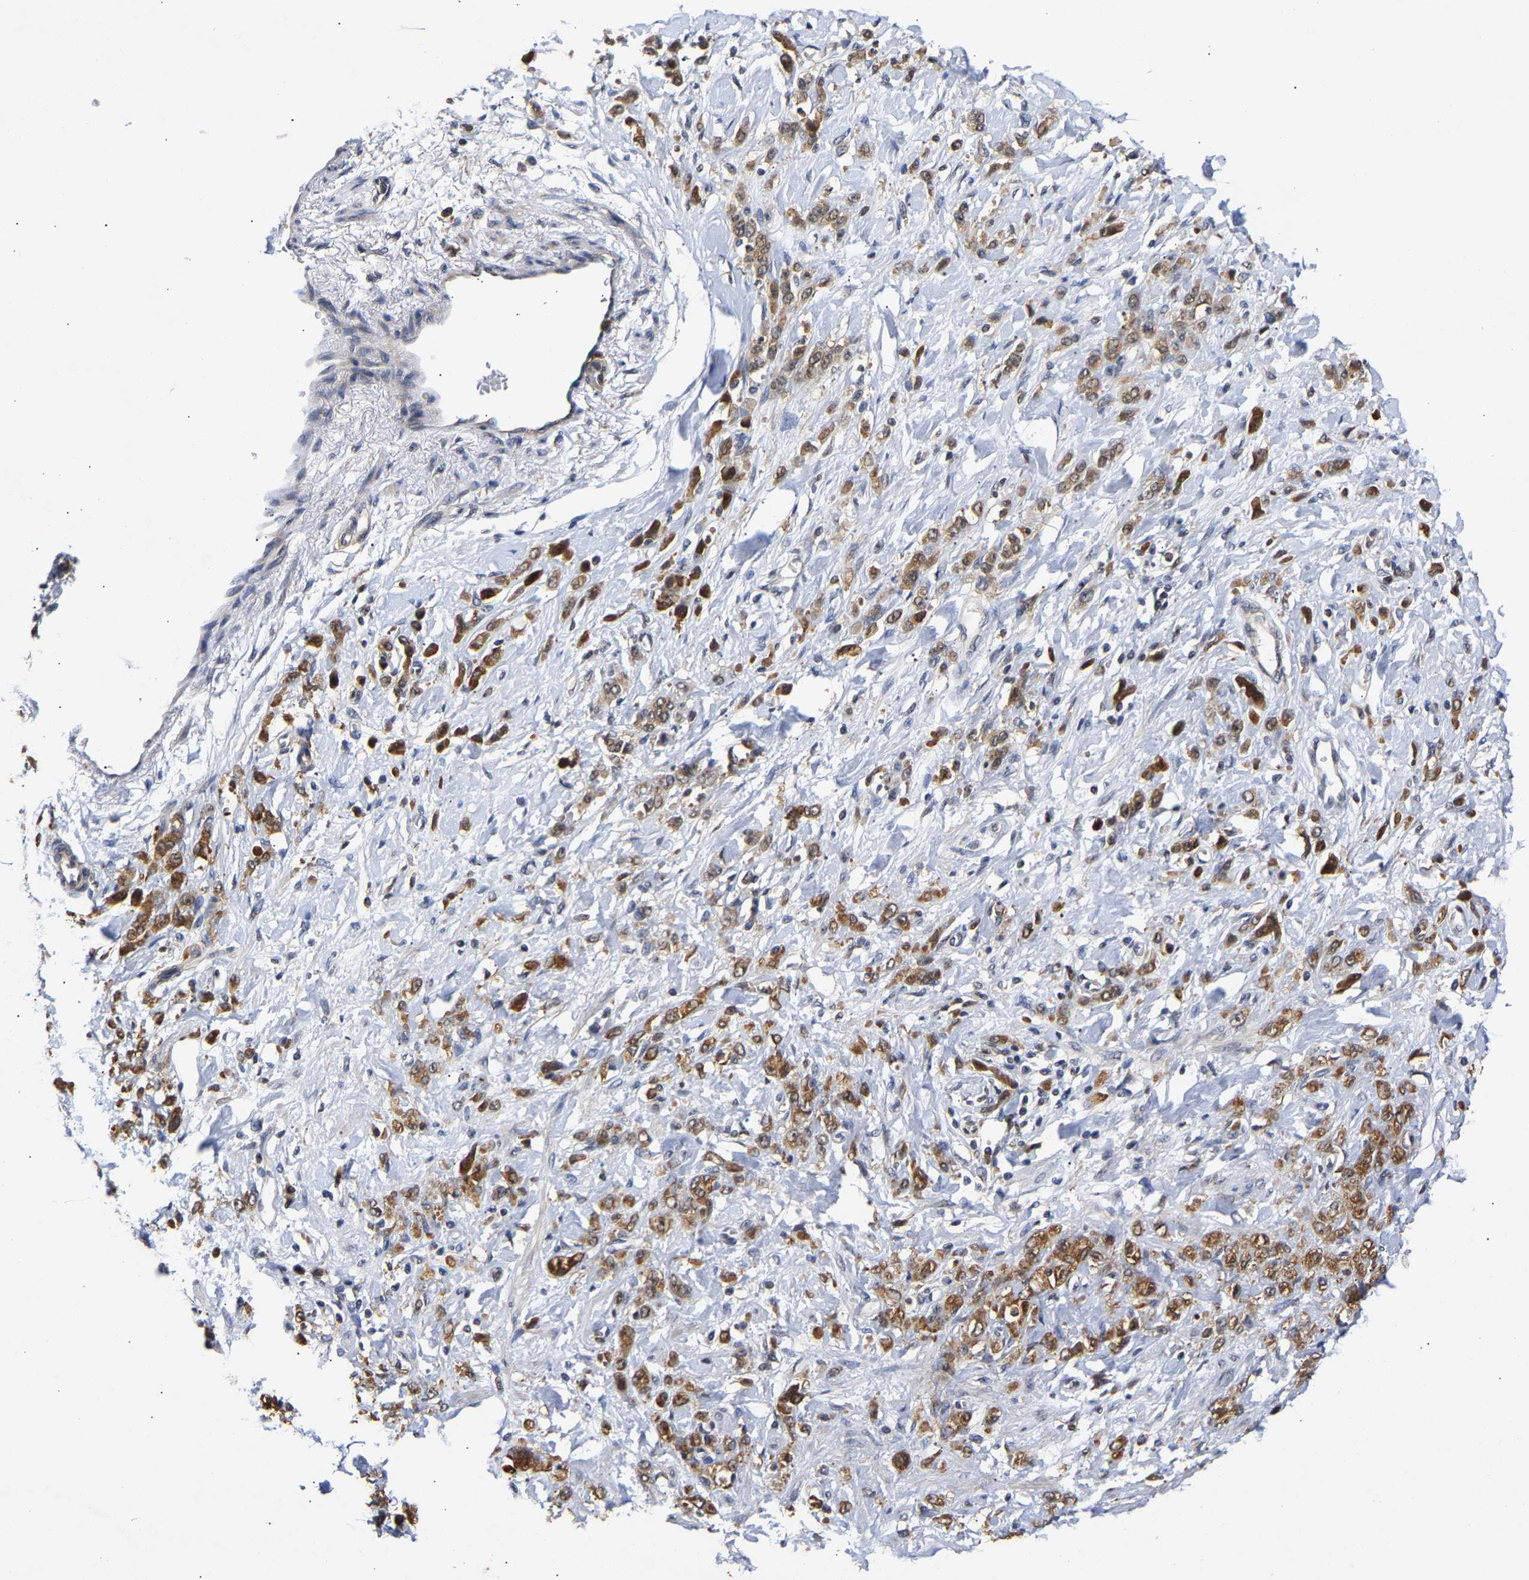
{"staining": {"intensity": "moderate", "quantity": ">75%", "location": "cytoplasmic/membranous"}, "tissue": "stomach cancer", "cell_type": "Tumor cells", "image_type": "cancer", "snomed": [{"axis": "morphology", "description": "Normal tissue, NOS"}, {"axis": "morphology", "description": "Adenocarcinoma, NOS"}, {"axis": "topography", "description": "Stomach"}], "caption": "Stomach cancer tissue exhibits moderate cytoplasmic/membranous staining in approximately >75% of tumor cells, visualized by immunohistochemistry. (DAB (3,3'-diaminobenzidine) IHC with brightfield microscopy, high magnification).", "gene": "CLIP2", "patient": {"sex": "male", "age": 82}}